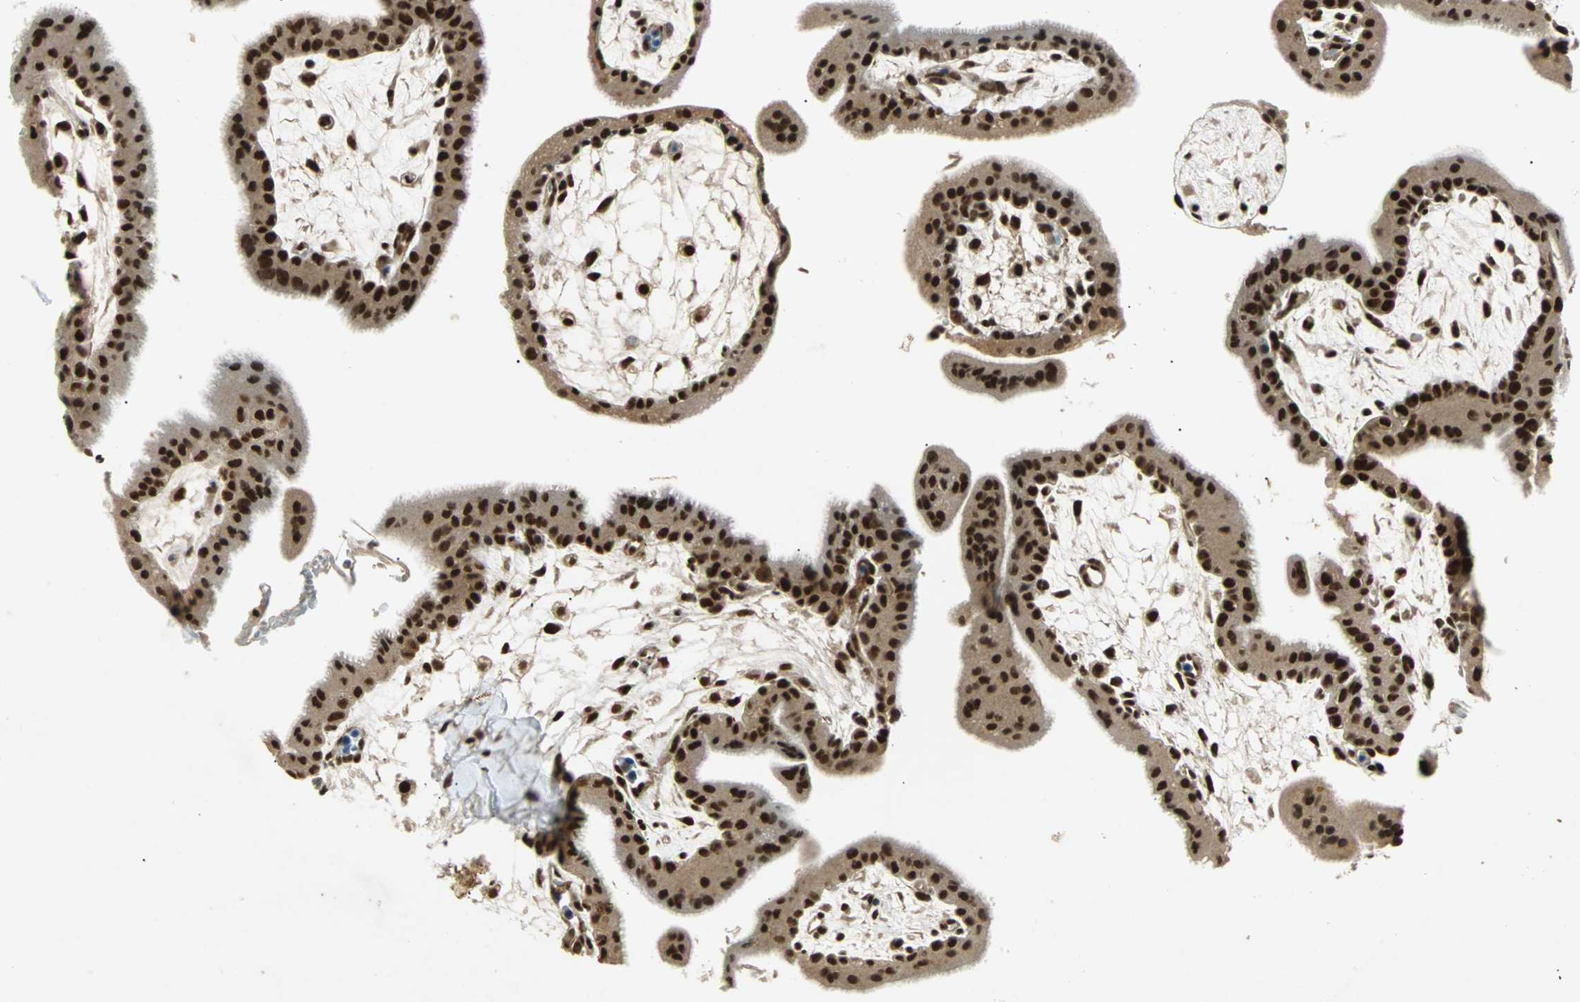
{"staining": {"intensity": "strong", "quantity": ">75%", "location": "nuclear"}, "tissue": "placenta", "cell_type": "Decidual cells", "image_type": "normal", "snomed": [{"axis": "morphology", "description": "Normal tissue, NOS"}, {"axis": "topography", "description": "Placenta"}], "caption": "Immunohistochemistry (IHC) staining of normal placenta, which shows high levels of strong nuclear staining in about >75% of decidual cells indicating strong nuclear protein positivity. The staining was performed using DAB (3,3'-diaminobenzidine) (brown) for protein detection and nuclei were counterstained in hematoxylin (blue).", "gene": "TAF5", "patient": {"sex": "female", "age": 35}}